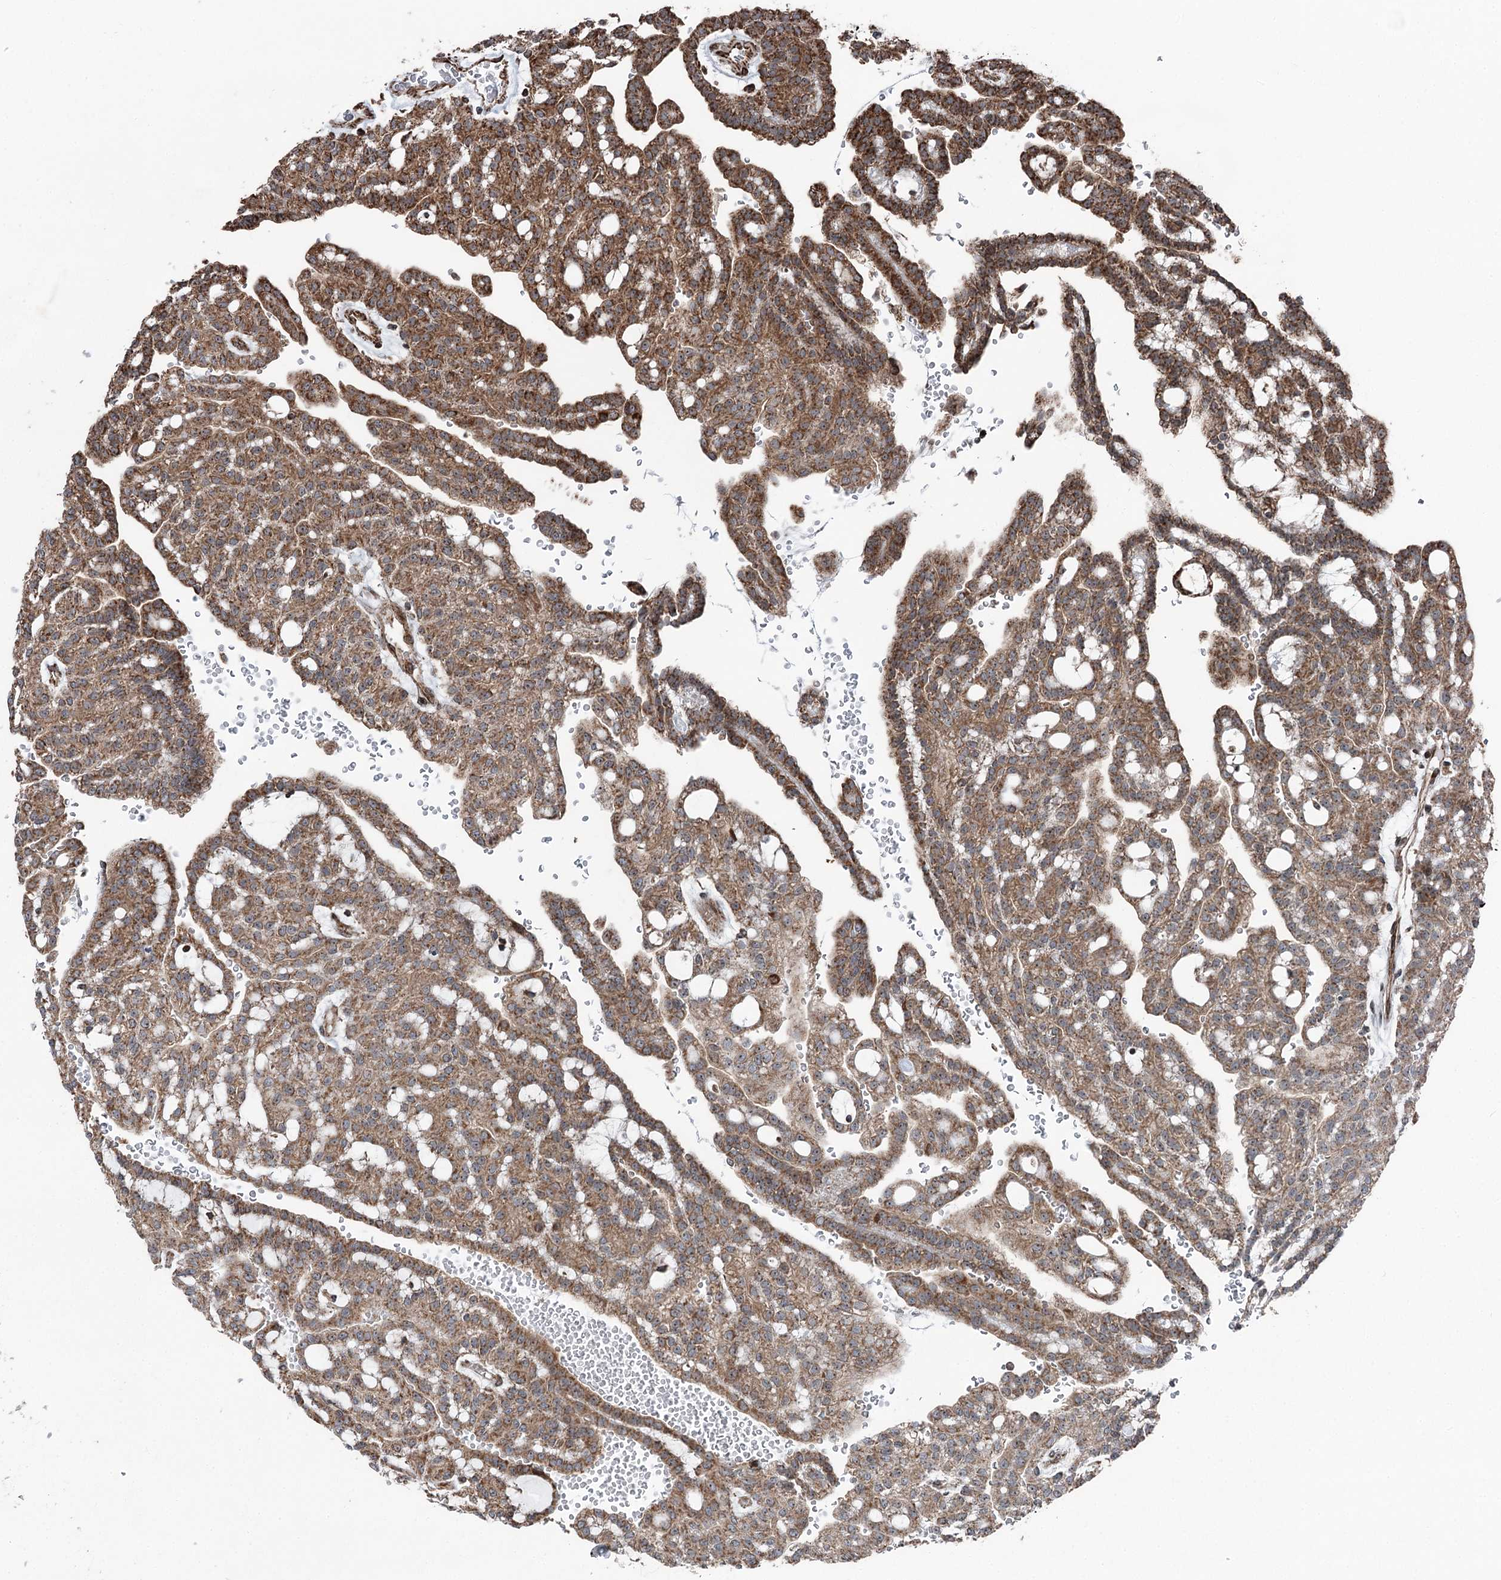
{"staining": {"intensity": "moderate", "quantity": ">75%", "location": "cytoplasmic/membranous,nuclear"}, "tissue": "renal cancer", "cell_type": "Tumor cells", "image_type": "cancer", "snomed": [{"axis": "morphology", "description": "Adenocarcinoma, NOS"}, {"axis": "topography", "description": "Kidney"}], "caption": "A histopathology image showing moderate cytoplasmic/membranous and nuclear staining in approximately >75% of tumor cells in renal cancer (adenocarcinoma), as visualized by brown immunohistochemical staining.", "gene": "STEEP1", "patient": {"sex": "male", "age": 63}}